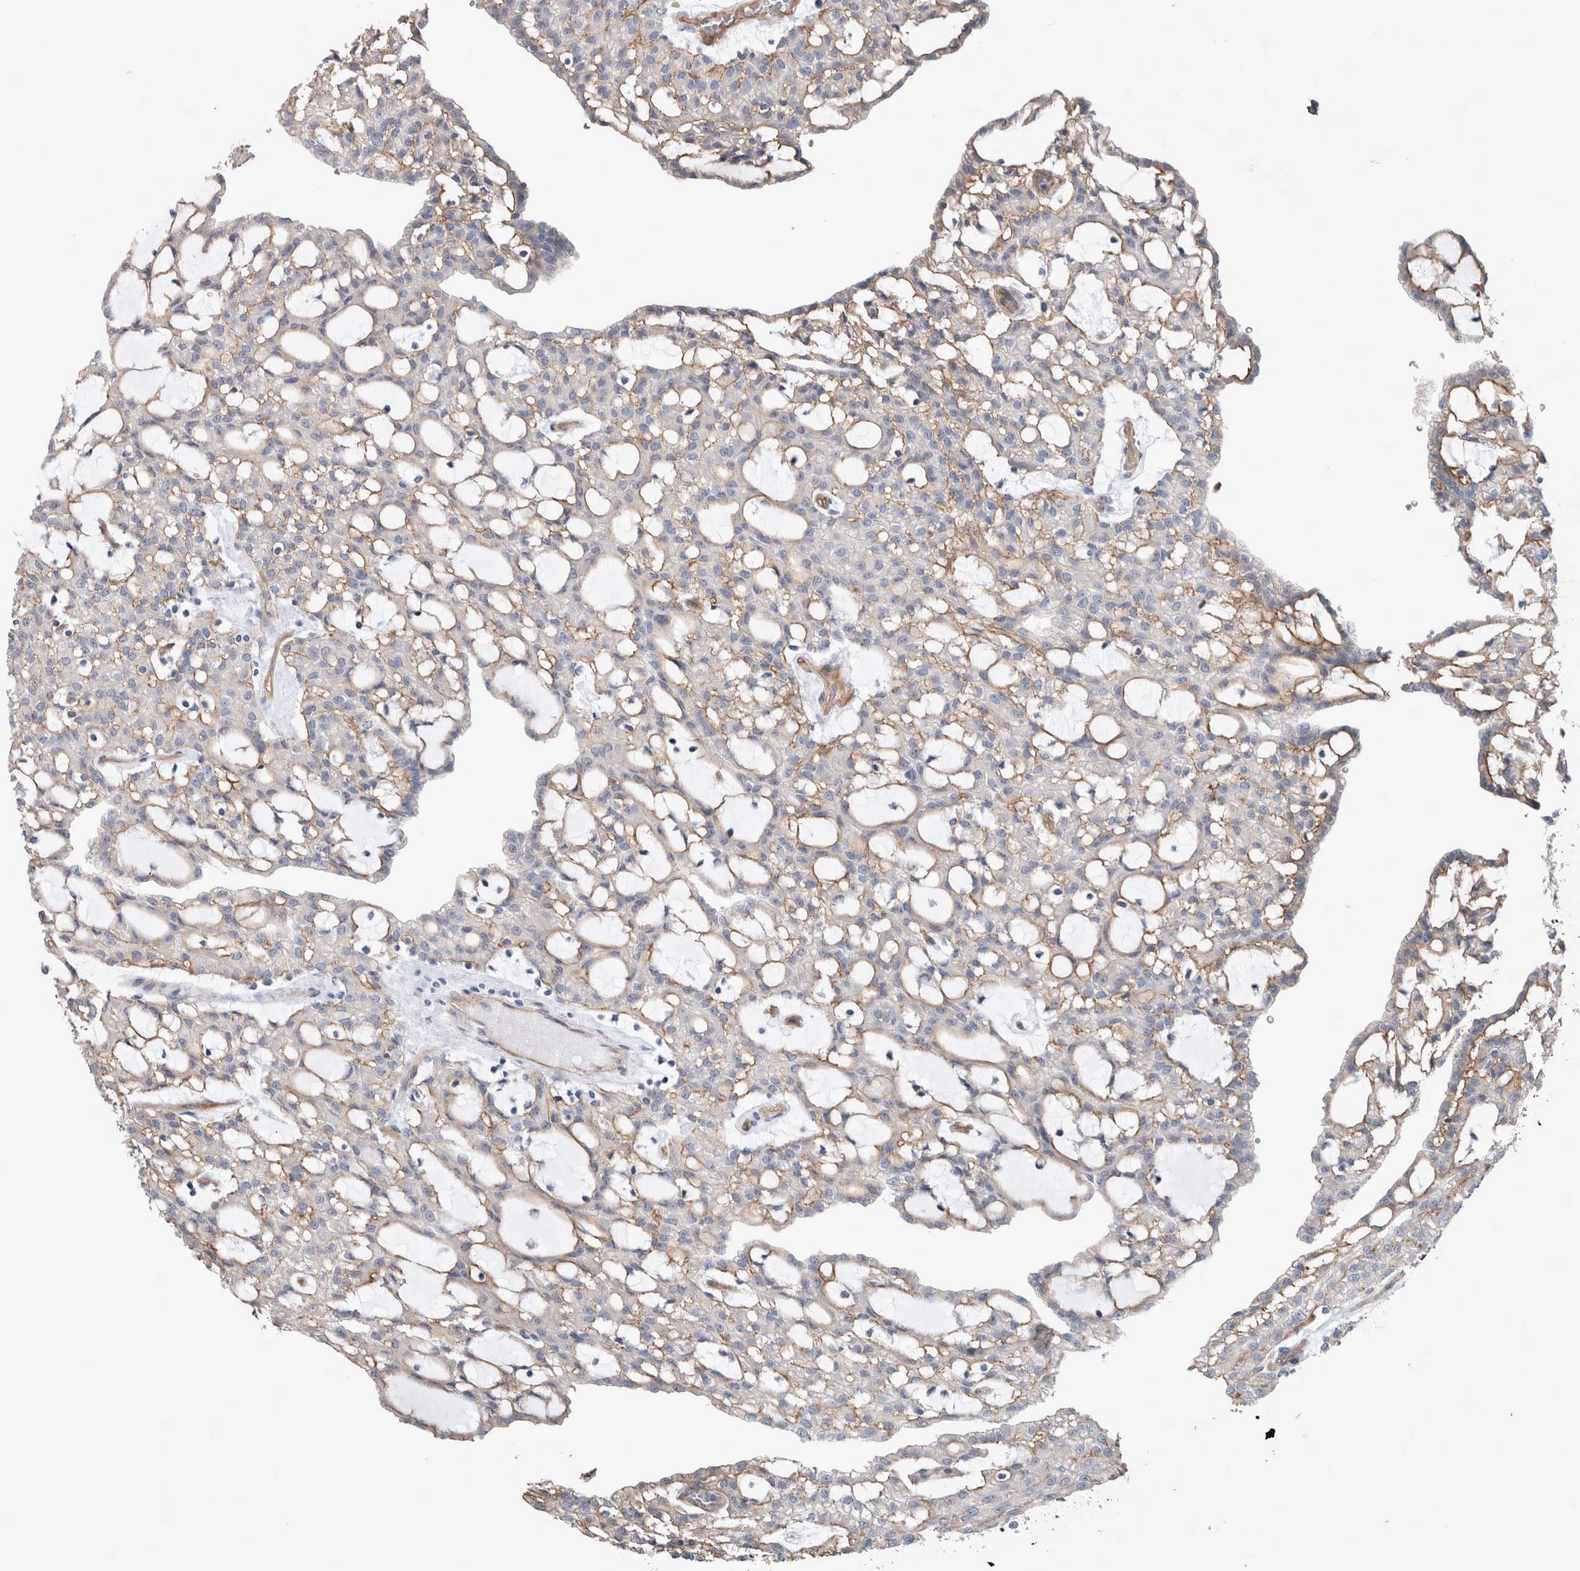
{"staining": {"intensity": "weak", "quantity": "<25%", "location": "cytoplasmic/membranous"}, "tissue": "renal cancer", "cell_type": "Tumor cells", "image_type": "cancer", "snomed": [{"axis": "morphology", "description": "Adenocarcinoma, NOS"}, {"axis": "topography", "description": "Kidney"}], "caption": "There is no significant staining in tumor cells of renal cancer. (DAB (3,3'-diaminobenzidine) immunohistochemistry with hematoxylin counter stain).", "gene": "BCAM", "patient": {"sex": "male", "age": 63}}